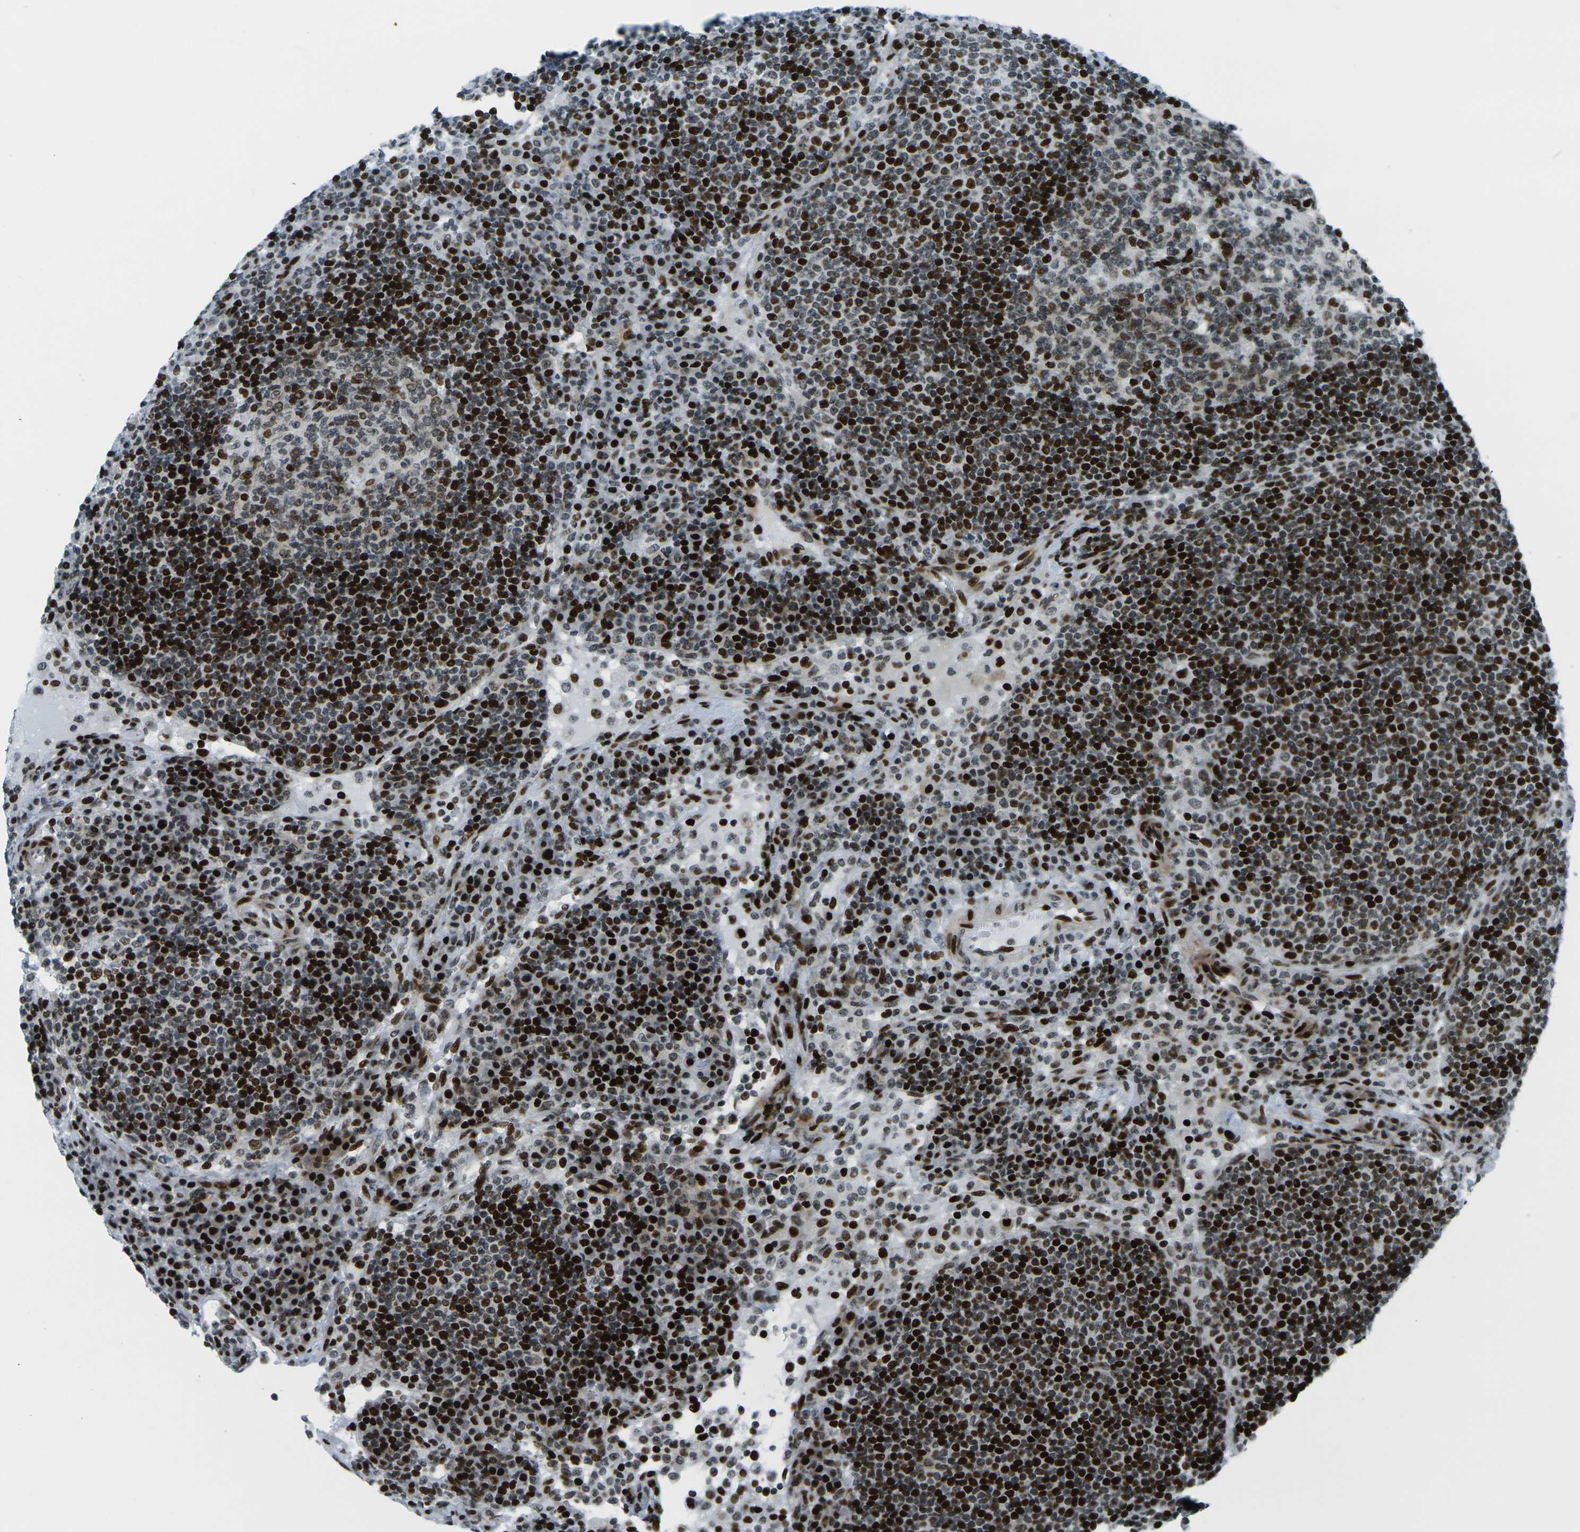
{"staining": {"intensity": "strong", "quantity": ">75%", "location": "nuclear"}, "tissue": "lymph node", "cell_type": "Germinal center cells", "image_type": "normal", "snomed": [{"axis": "morphology", "description": "Normal tissue, NOS"}, {"axis": "topography", "description": "Lymph node"}], "caption": "Immunohistochemistry (IHC) of unremarkable lymph node shows high levels of strong nuclear positivity in about >75% of germinal center cells.", "gene": "H3", "patient": {"sex": "female", "age": 53}}